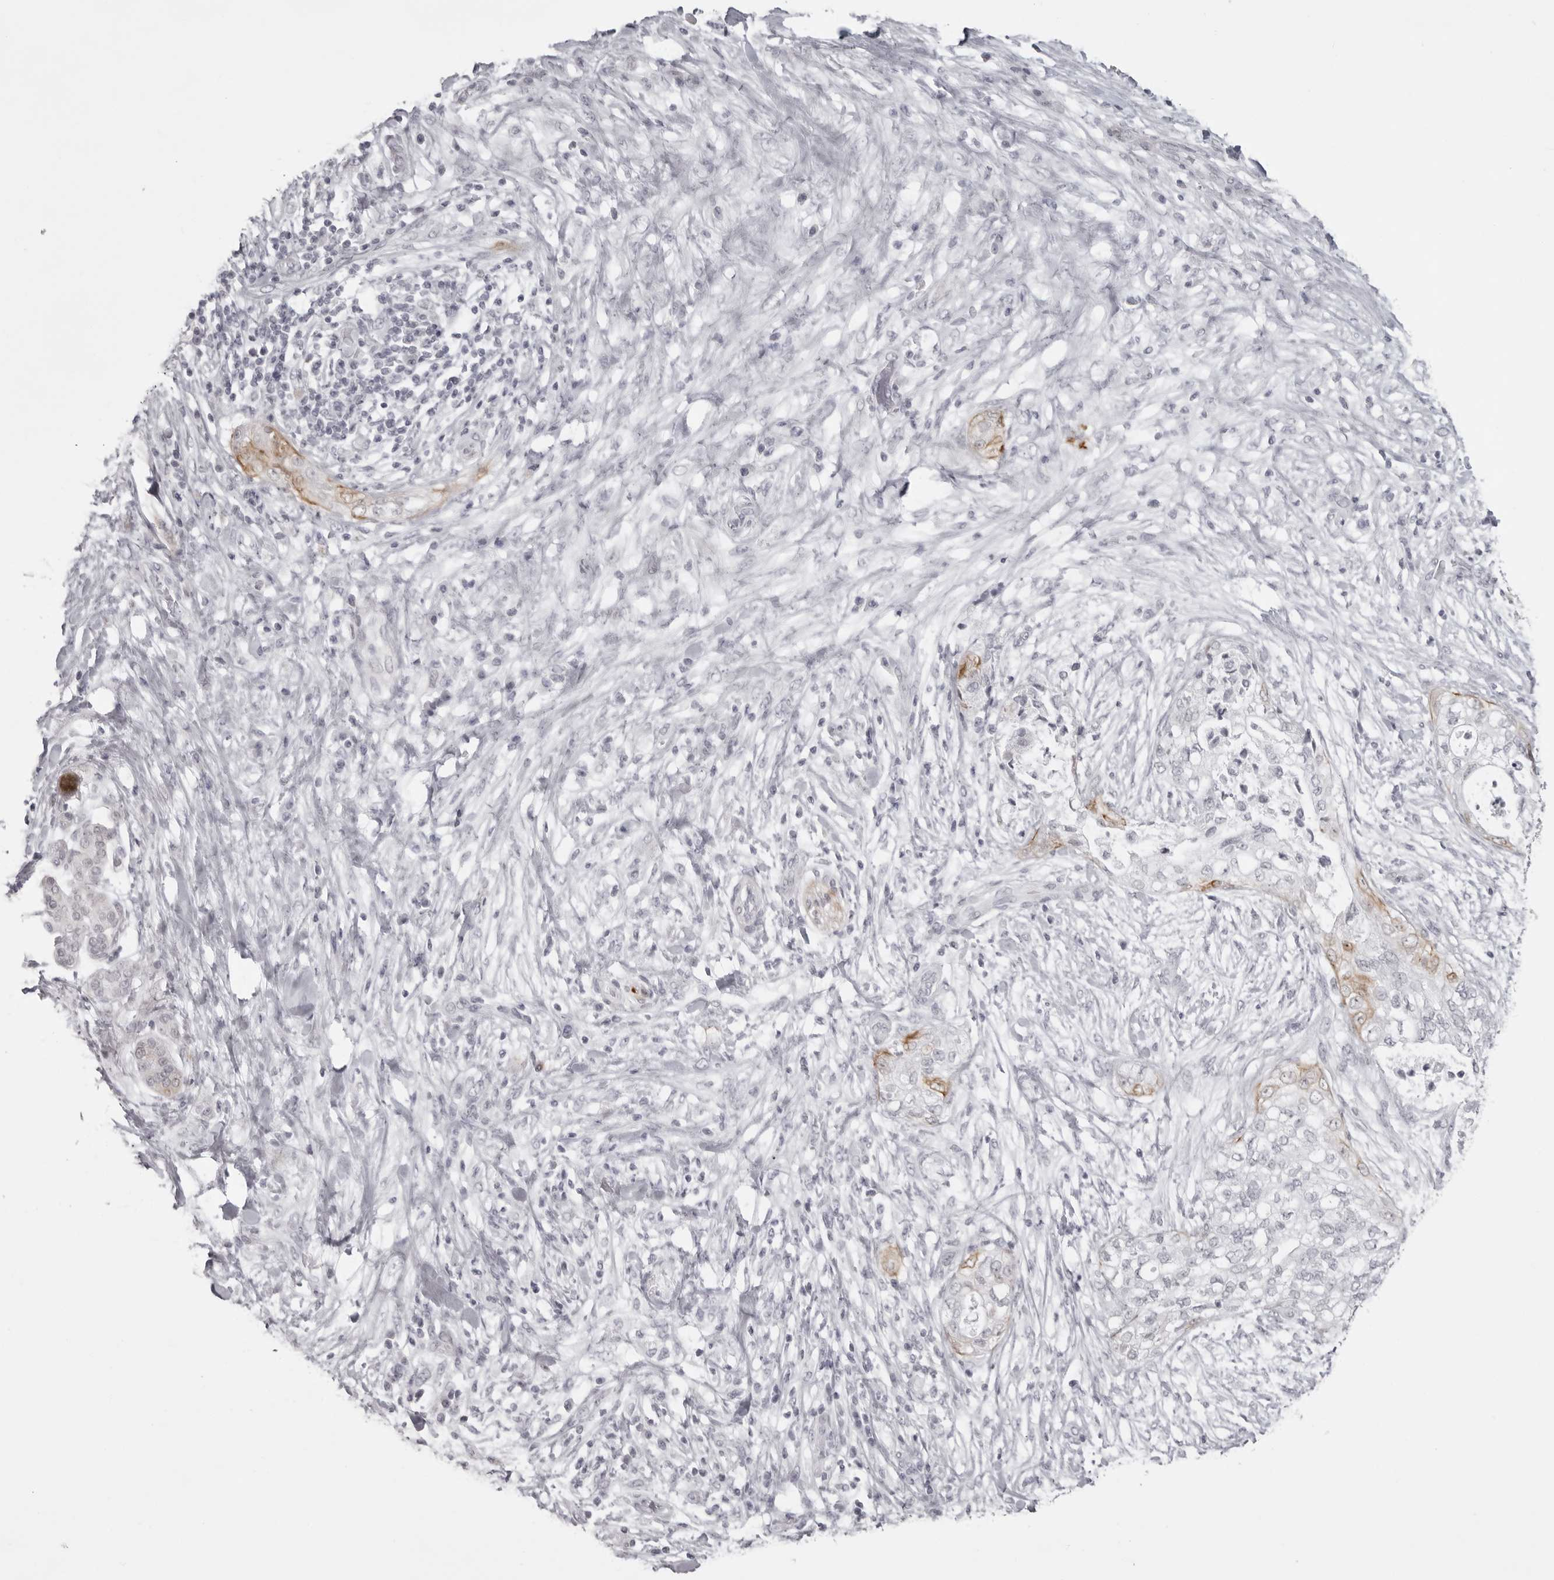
{"staining": {"intensity": "moderate", "quantity": "<25%", "location": "cytoplasmic/membranous"}, "tissue": "pancreatic cancer", "cell_type": "Tumor cells", "image_type": "cancer", "snomed": [{"axis": "morphology", "description": "Adenocarcinoma, NOS"}, {"axis": "topography", "description": "Pancreas"}], "caption": "Moderate cytoplasmic/membranous positivity is present in about <25% of tumor cells in pancreatic cancer.", "gene": "NUDT18", "patient": {"sex": "male", "age": 72}}